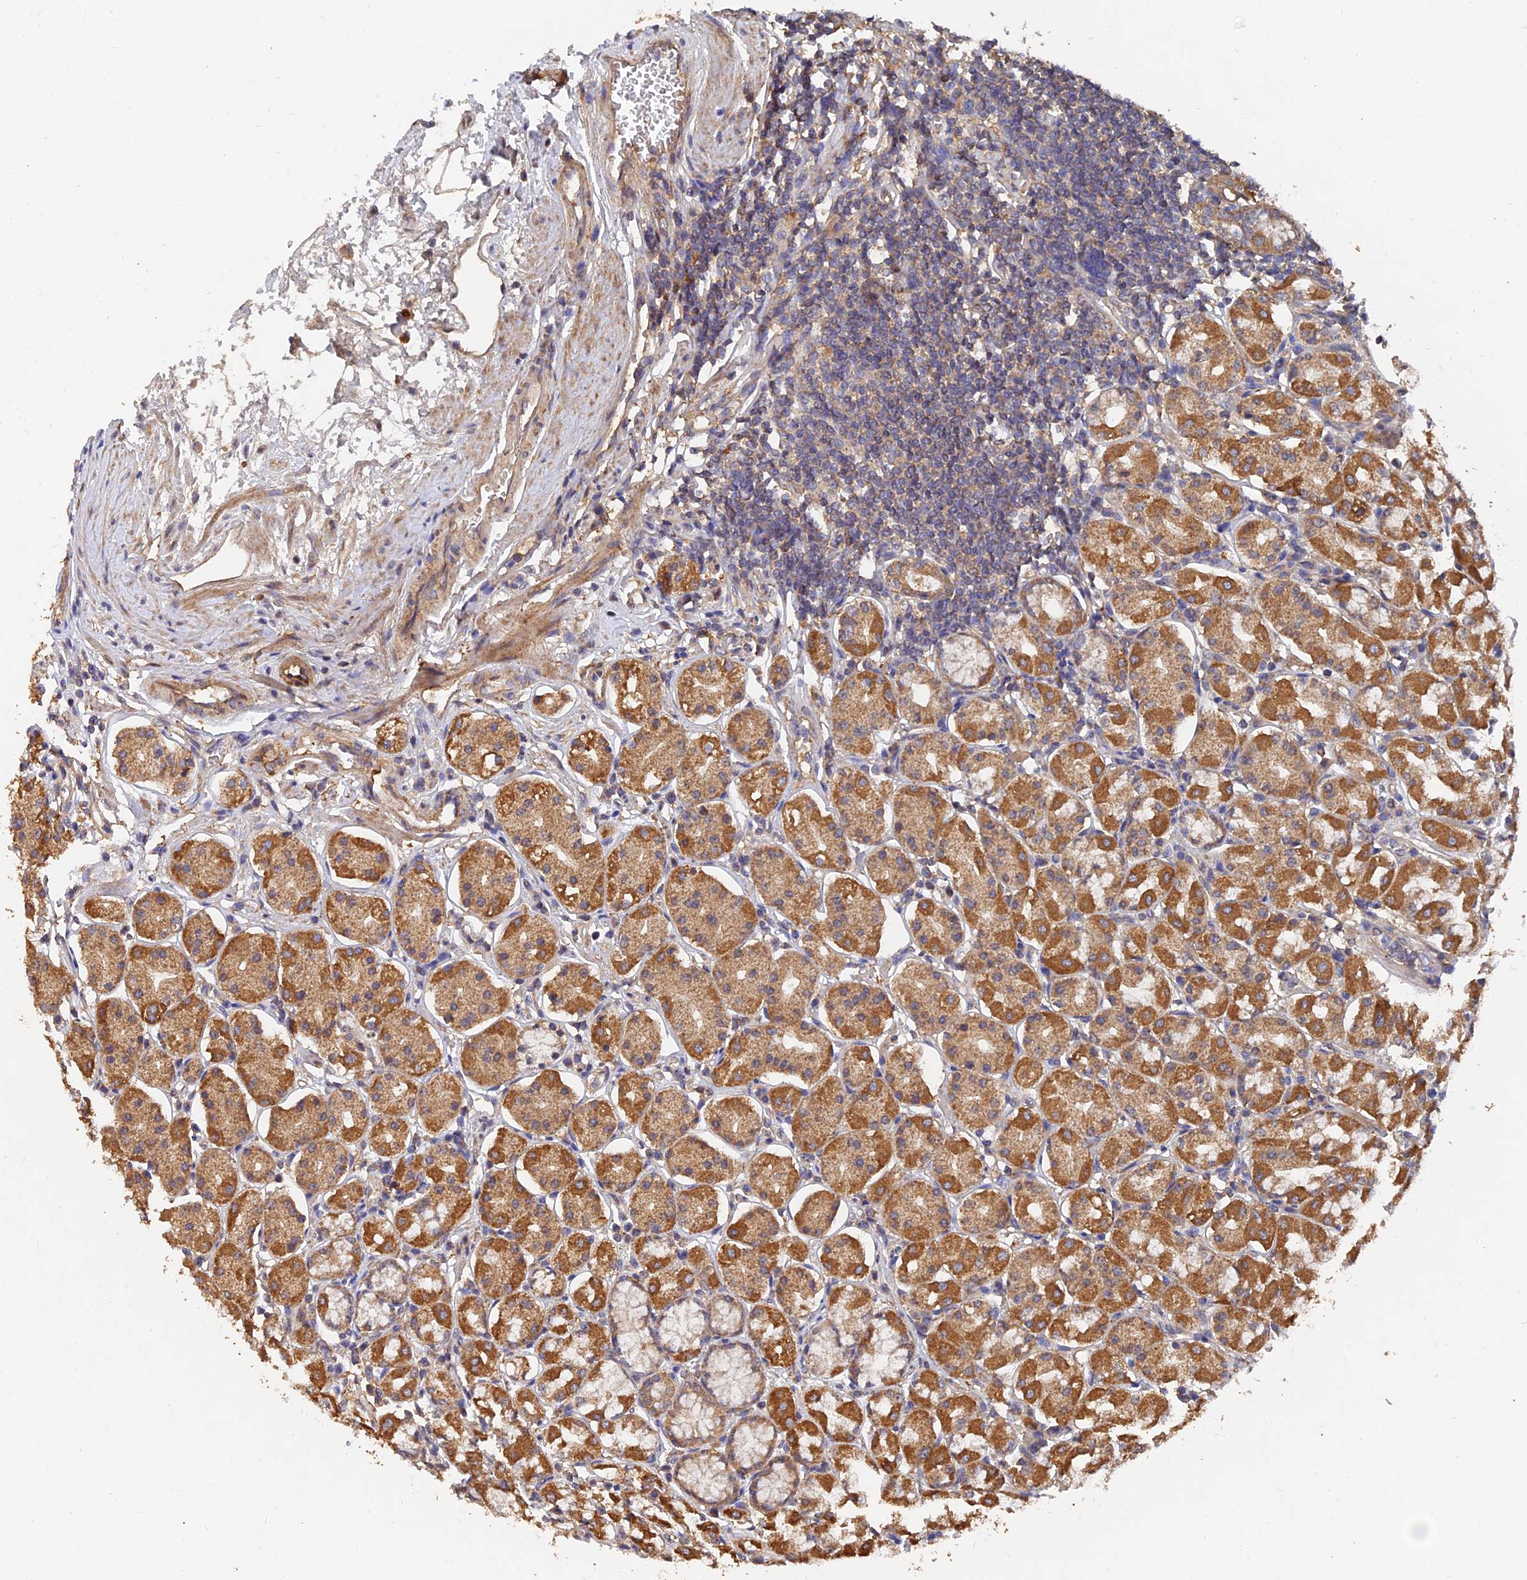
{"staining": {"intensity": "strong", "quantity": "25%-75%", "location": "cytoplasmic/membranous"}, "tissue": "stomach", "cell_type": "Glandular cells", "image_type": "normal", "snomed": [{"axis": "morphology", "description": "Normal tissue, NOS"}, {"axis": "topography", "description": "Stomach"}, {"axis": "topography", "description": "Stomach, lower"}], "caption": "Immunohistochemistry (IHC) image of benign stomach stained for a protein (brown), which exhibits high levels of strong cytoplasmic/membranous staining in approximately 25%-75% of glandular cells.", "gene": "SLC38A11", "patient": {"sex": "female", "age": 56}}